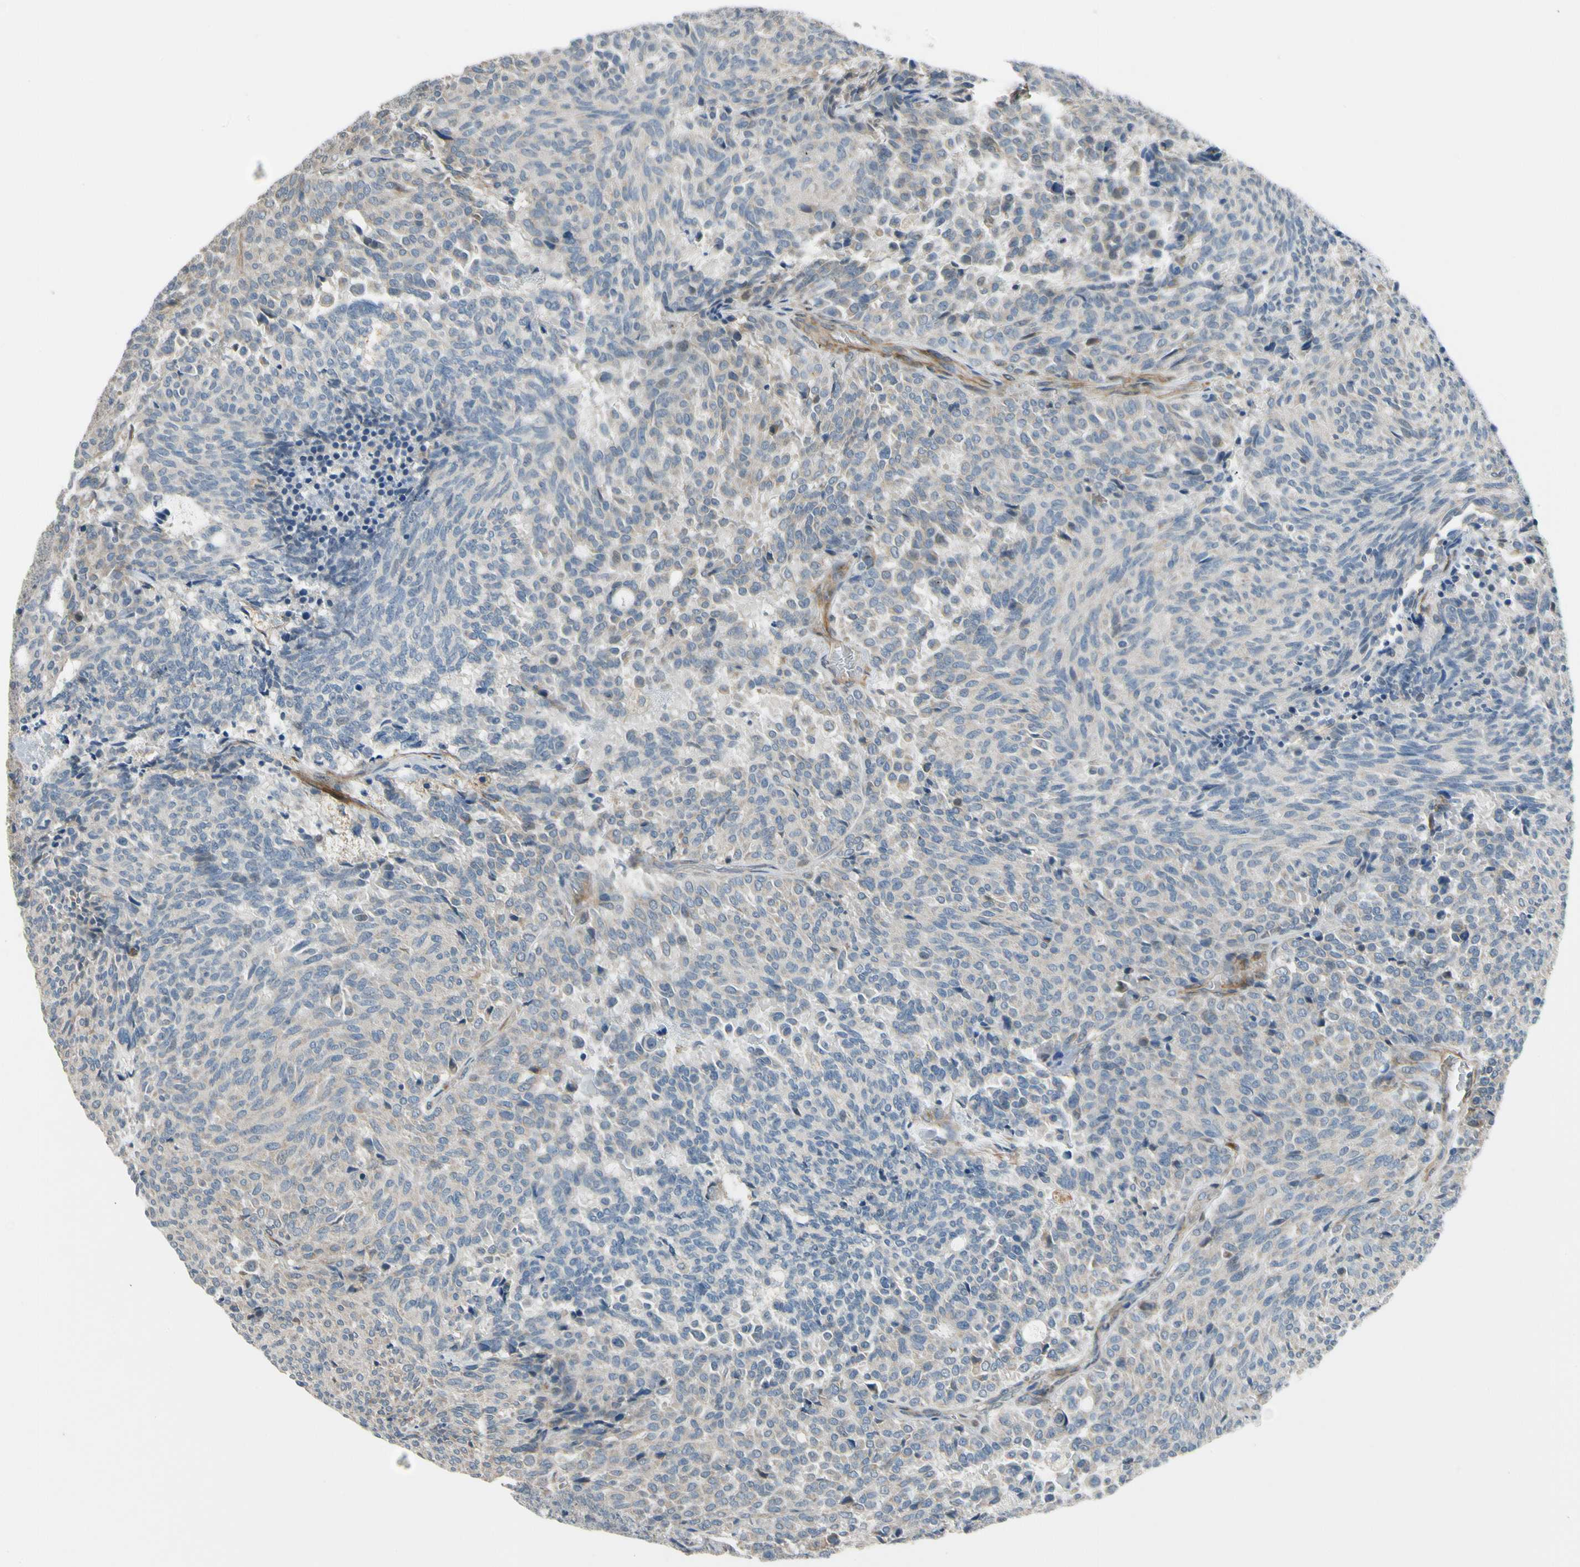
{"staining": {"intensity": "negative", "quantity": "none", "location": "none"}, "tissue": "carcinoid", "cell_type": "Tumor cells", "image_type": "cancer", "snomed": [{"axis": "morphology", "description": "Carcinoid, malignant, NOS"}, {"axis": "topography", "description": "Pancreas"}], "caption": "The image exhibits no staining of tumor cells in carcinoid (malignant).", "gene": "MST1R", "patient": {"sex": "female", "age": 54}}